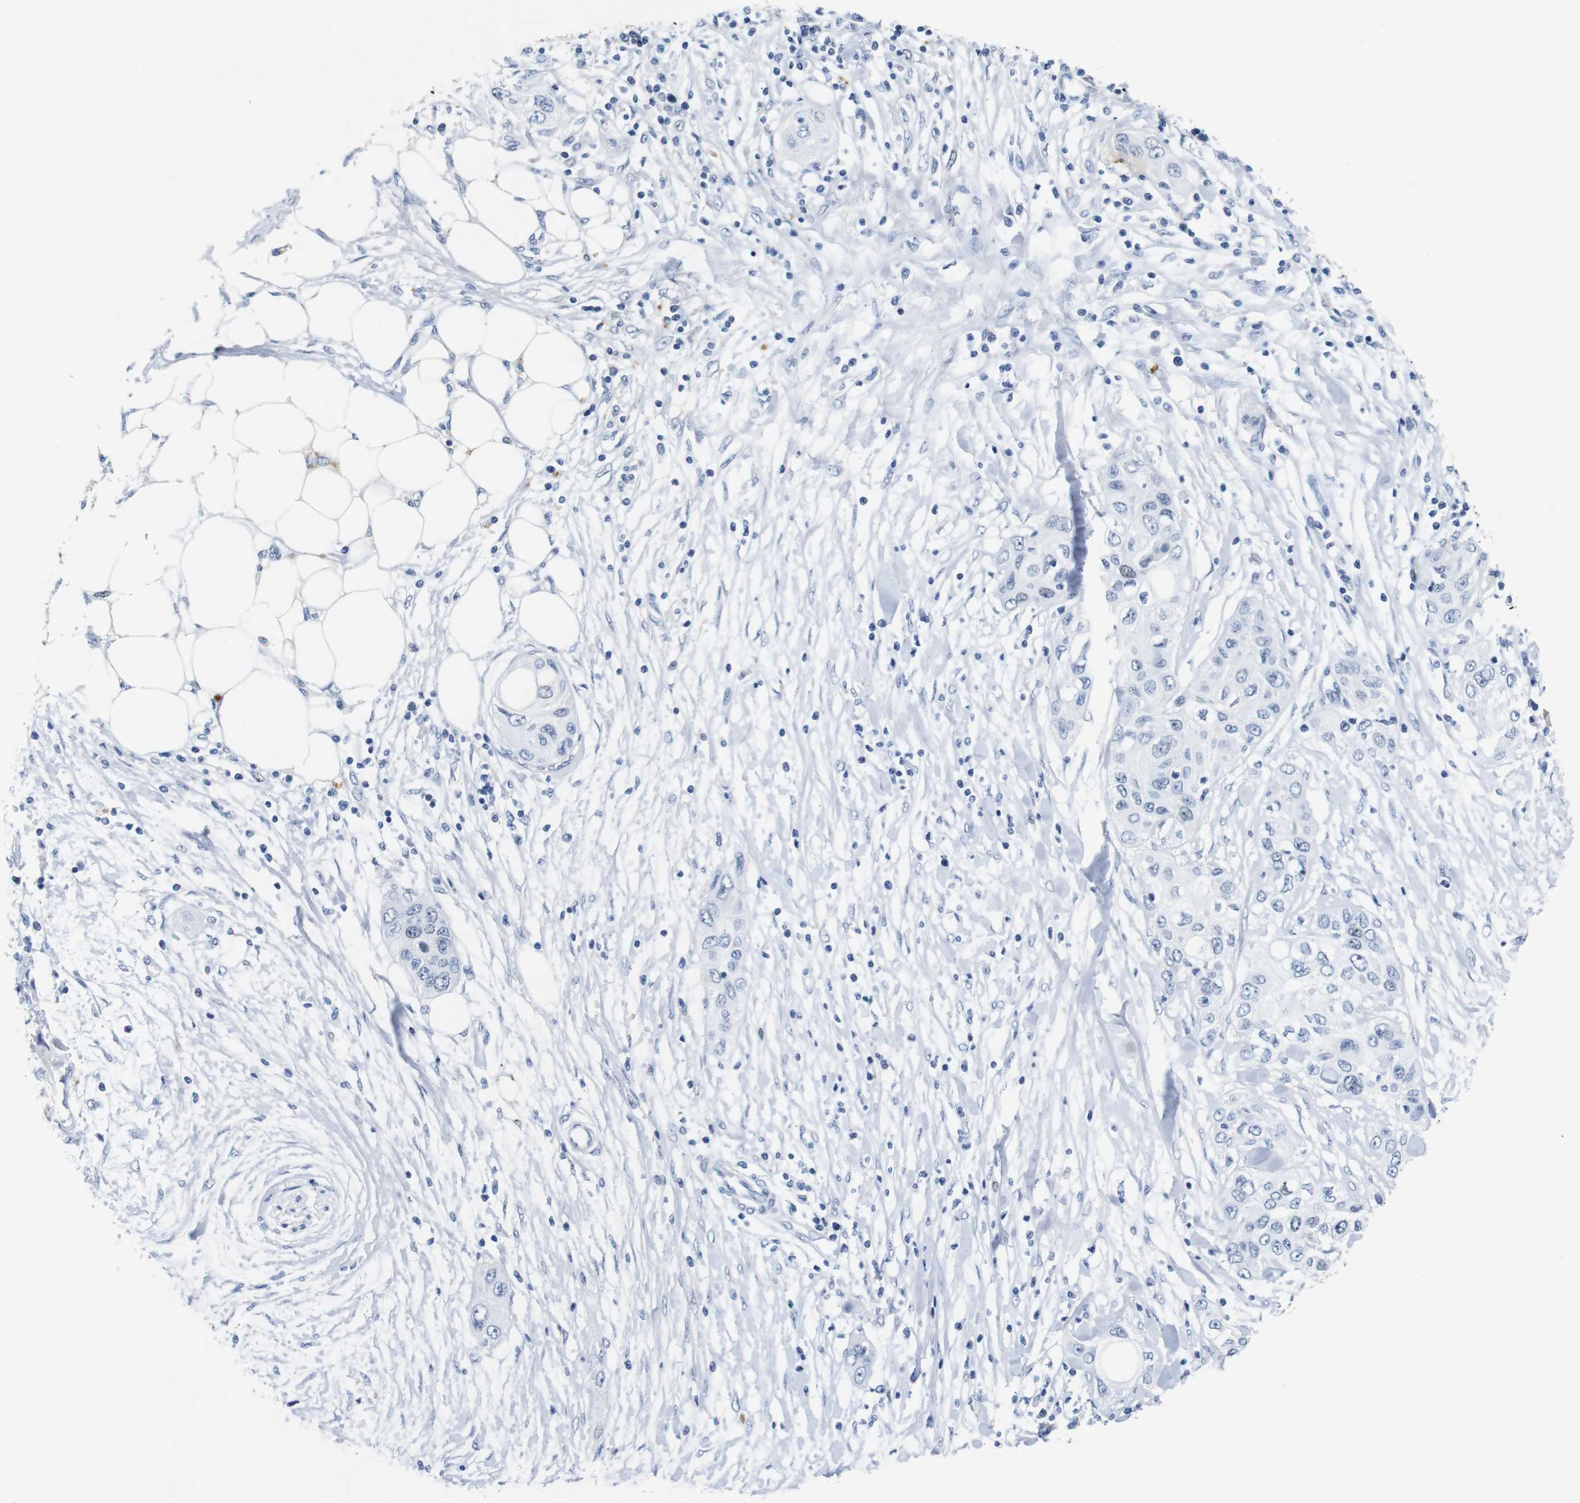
{"staining": {"intensity": "negative", "quantity": "none", "location": "none"}, "tissue": "pancreatic cancer", "cell_type": "Tumor cells", "image_type": "cancer", "snomed": [{"axis": "morphology", "description": "Adenocarcinoma, NOS"}, {"axis": "topography", "description": "Pancreas"}], "caption": "IHC image of neoplastic tissue: adenocarcinoma (pancreatic) stained with DAB exhibits no significant protein expression in tumor cells.", "gene": "CDK2", "patient": {"sex": "female", "age": 70}}